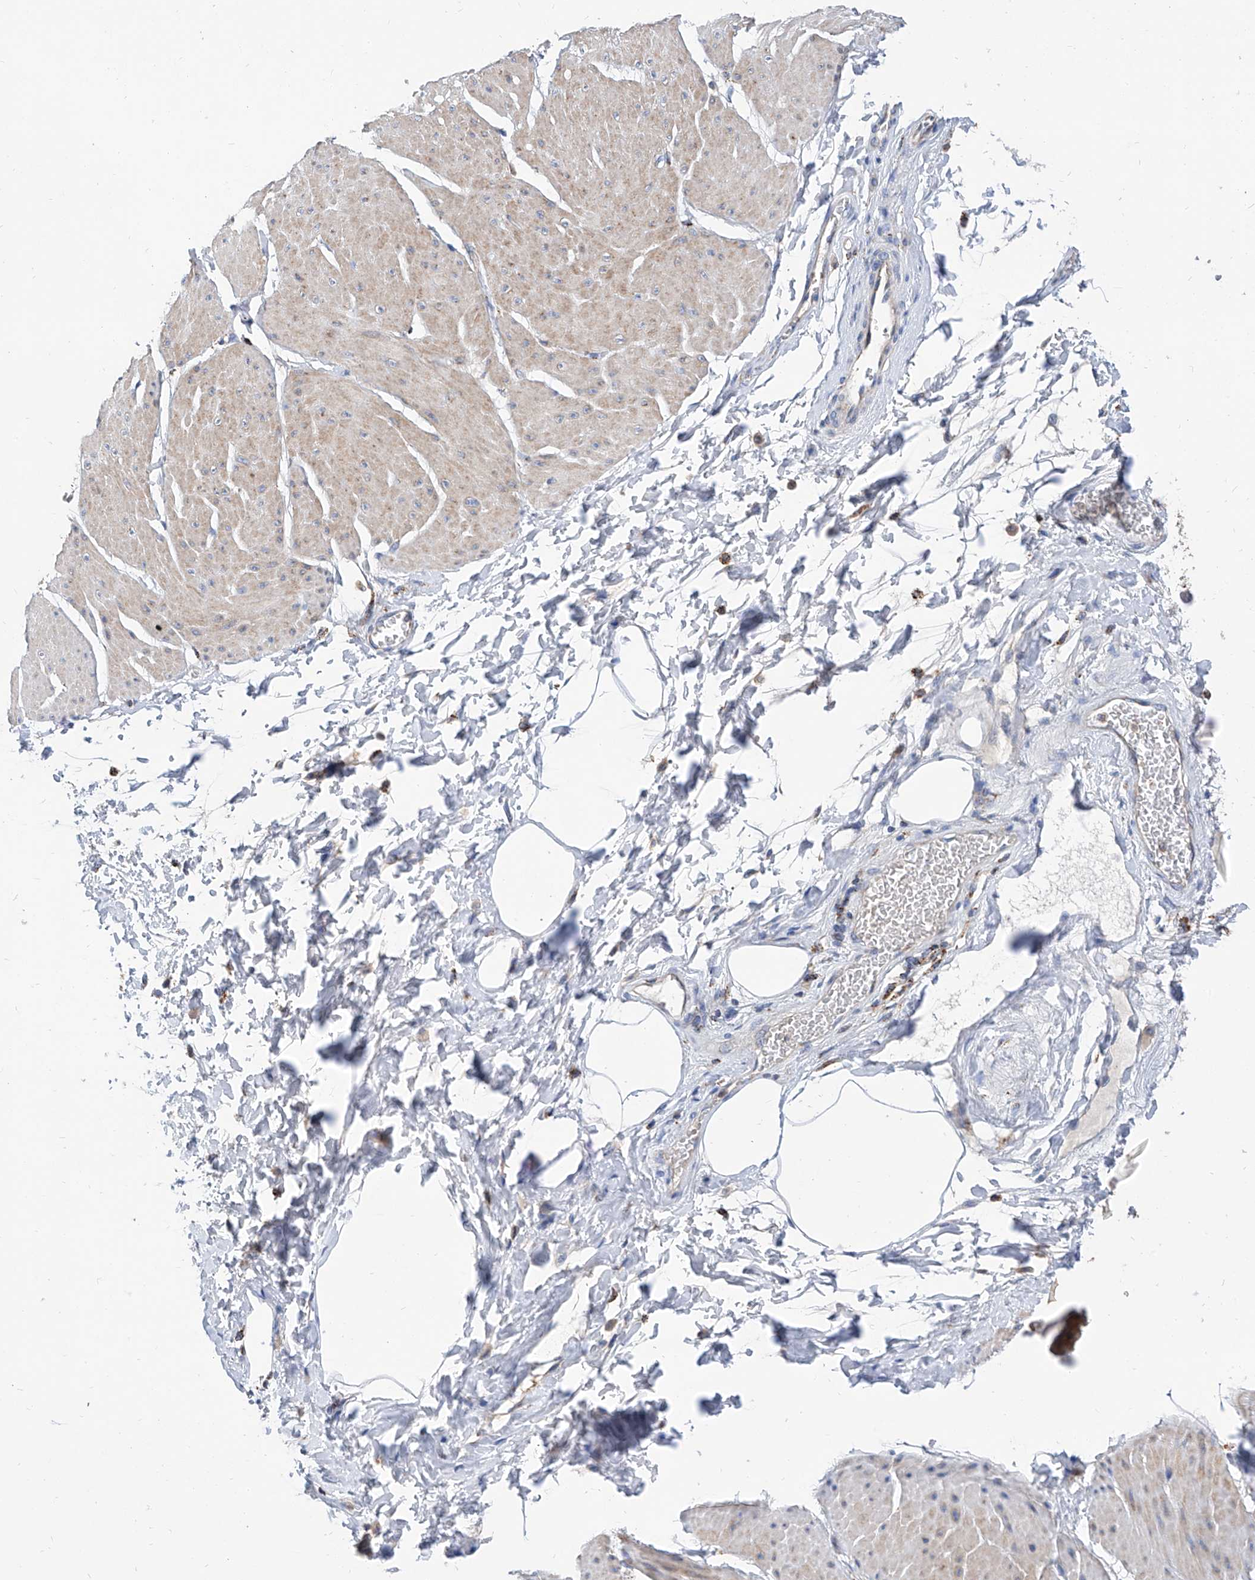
{"staining": {"intensity": "weak", "quantity": "<25%", "location": "cytoplasmic/membranous"}, "tissue": "smooth muscle", "cell_type": "Smooth muscle cells", "image_type": "normal", "snomed": [{"axis": "morphology", "description": "Urothelial carcinoma, High grade"}, {"axis": "topography", "description": "Urinary bladder"}], "caption": "DAB immunohistochemical staining of normal smooth muscle demonstrates no significant staining in smooth muscle cells. (Brightfield microscopy of DAB IHC at high magnification).", "gene": "CPNE5", "patient": {"sex": "male", "age": 46}}